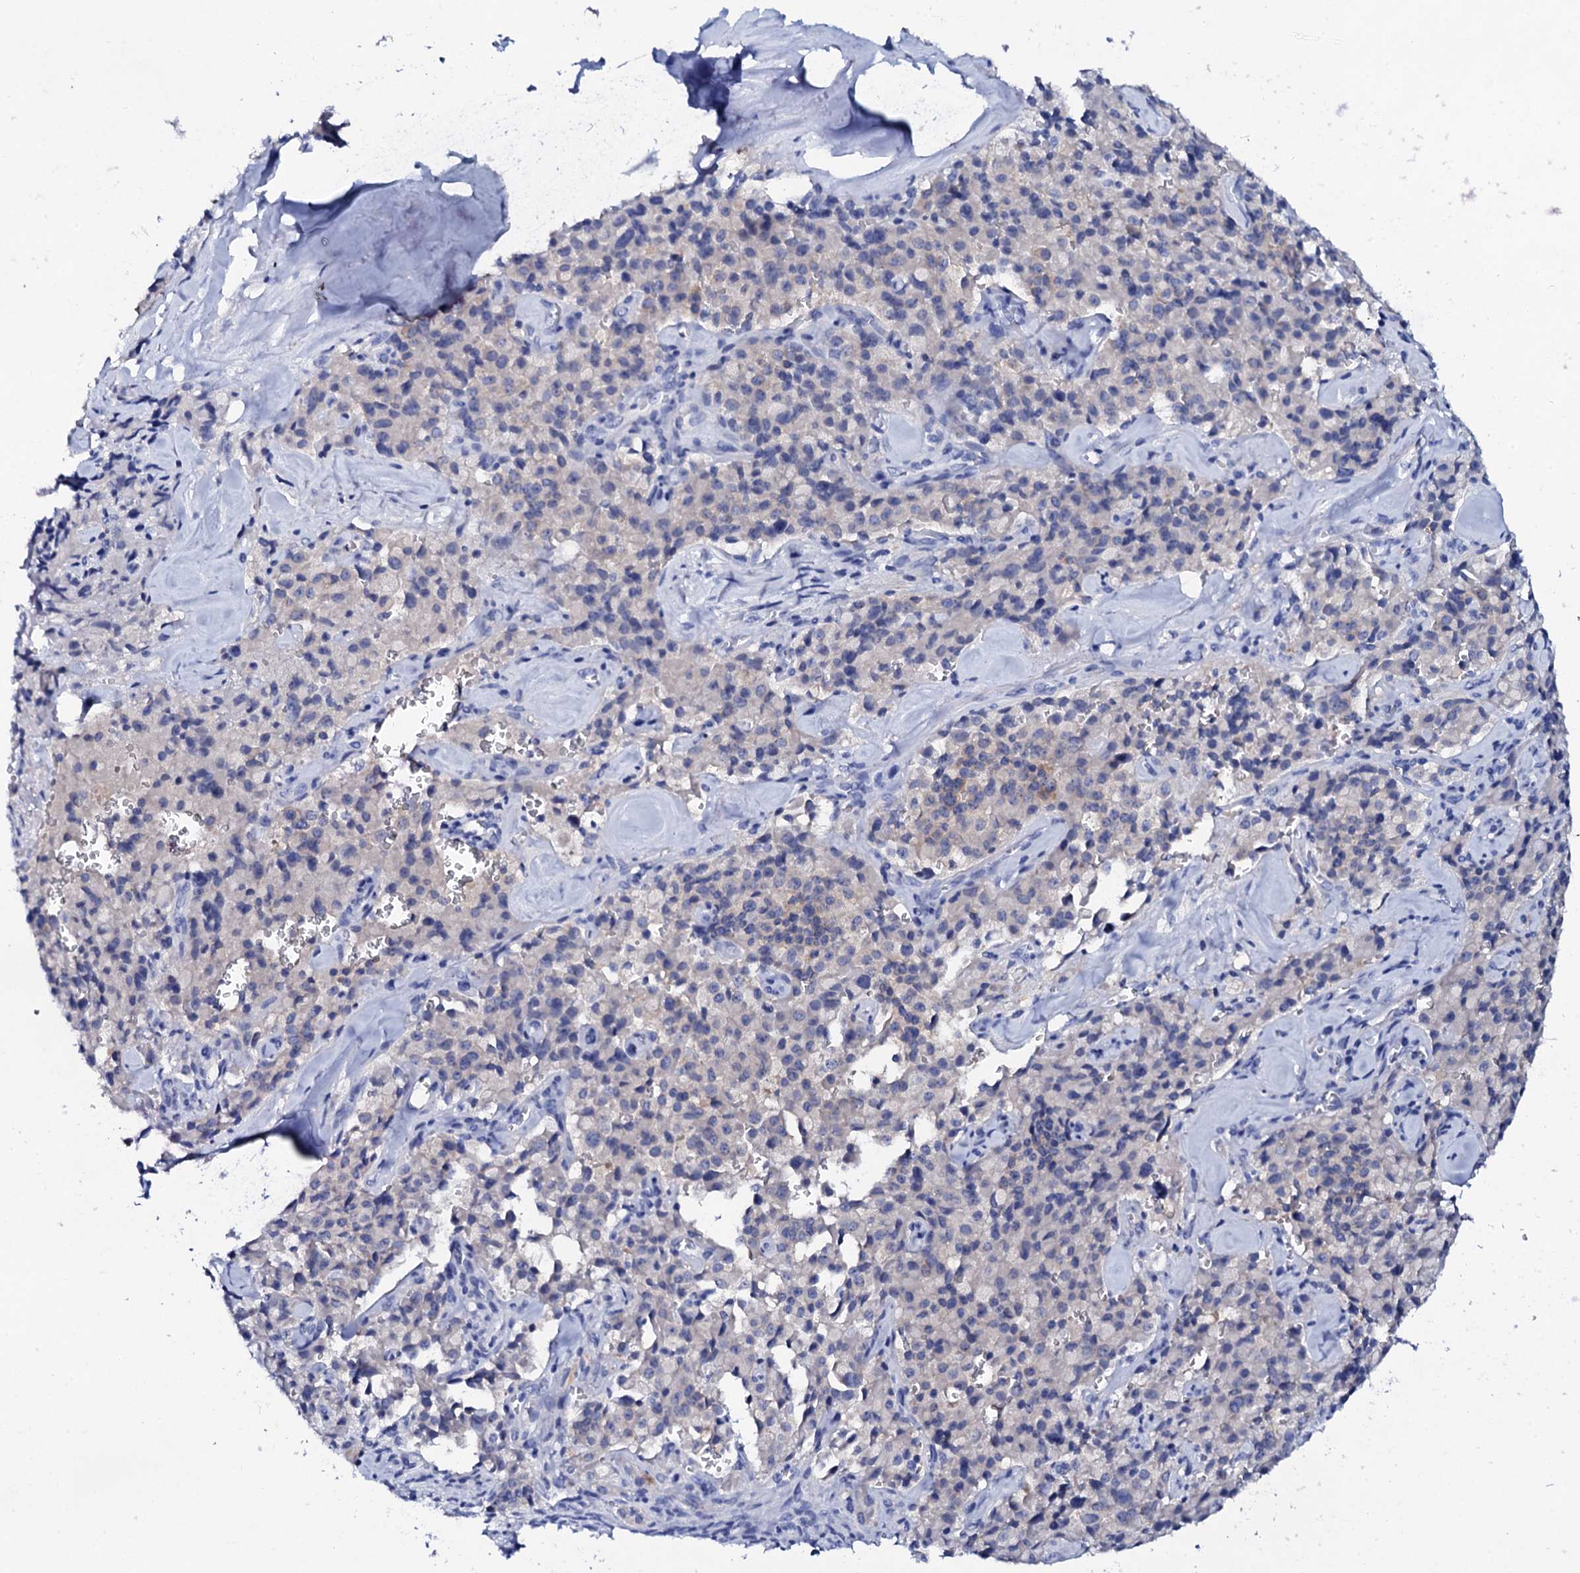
{"staining": {"intensity": "negative", "quantity": "none", "location": "none"}, "tissue": "pancreatic cancer", "cell_type": "Tumor cells", "image_type": "cancer", "snomed": [{"axis": "morphology", "description": "Adenocarcinoma, NOS"}, {"axis": "topography", "description": "Pancreas"}], "caption": "Immunohistochemical staining of pancreatic adenocarcinoma shows no significant expression in tumor cells.", "gene": "FBXL16", "patient": {"sex": "male", "age": 65}}